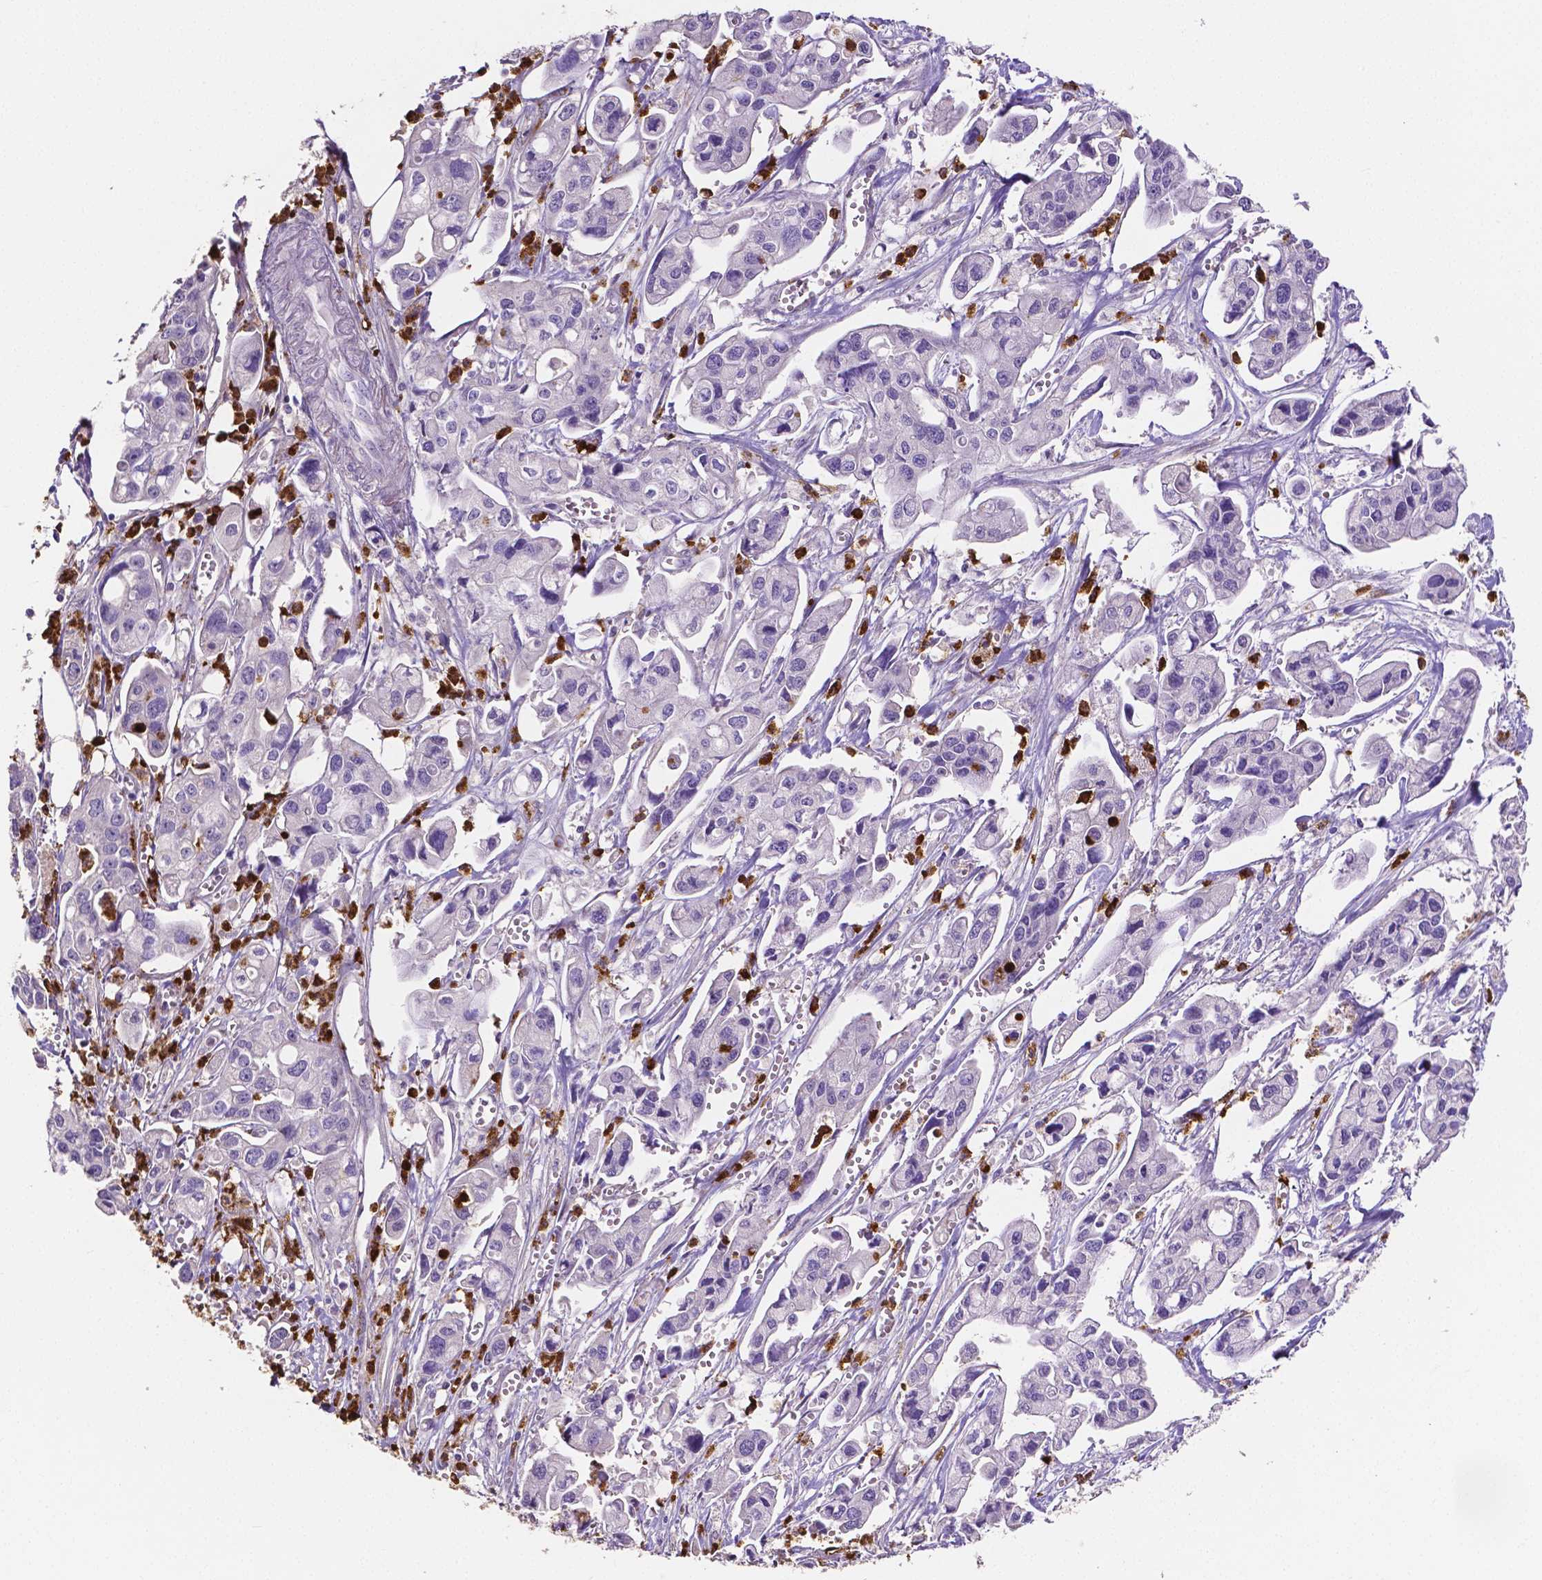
{"staining": {"intensity": "negative", "quantity": "none", "location": "none"}, "tissue": "pancreatic cancer", "cell_type": "Tumor cells", "image_type": "cancer", "snomed": [{"axis": "morphology", "description": "Adenocarcinoma, NOS"}, {"axis": "topography", "description": "Pancreas"}], "caption": "Tumor cells show no significant staining in pancreatic cancer.", "gene": "MMP9", "patient": {"sex": "male", "age": 70}}